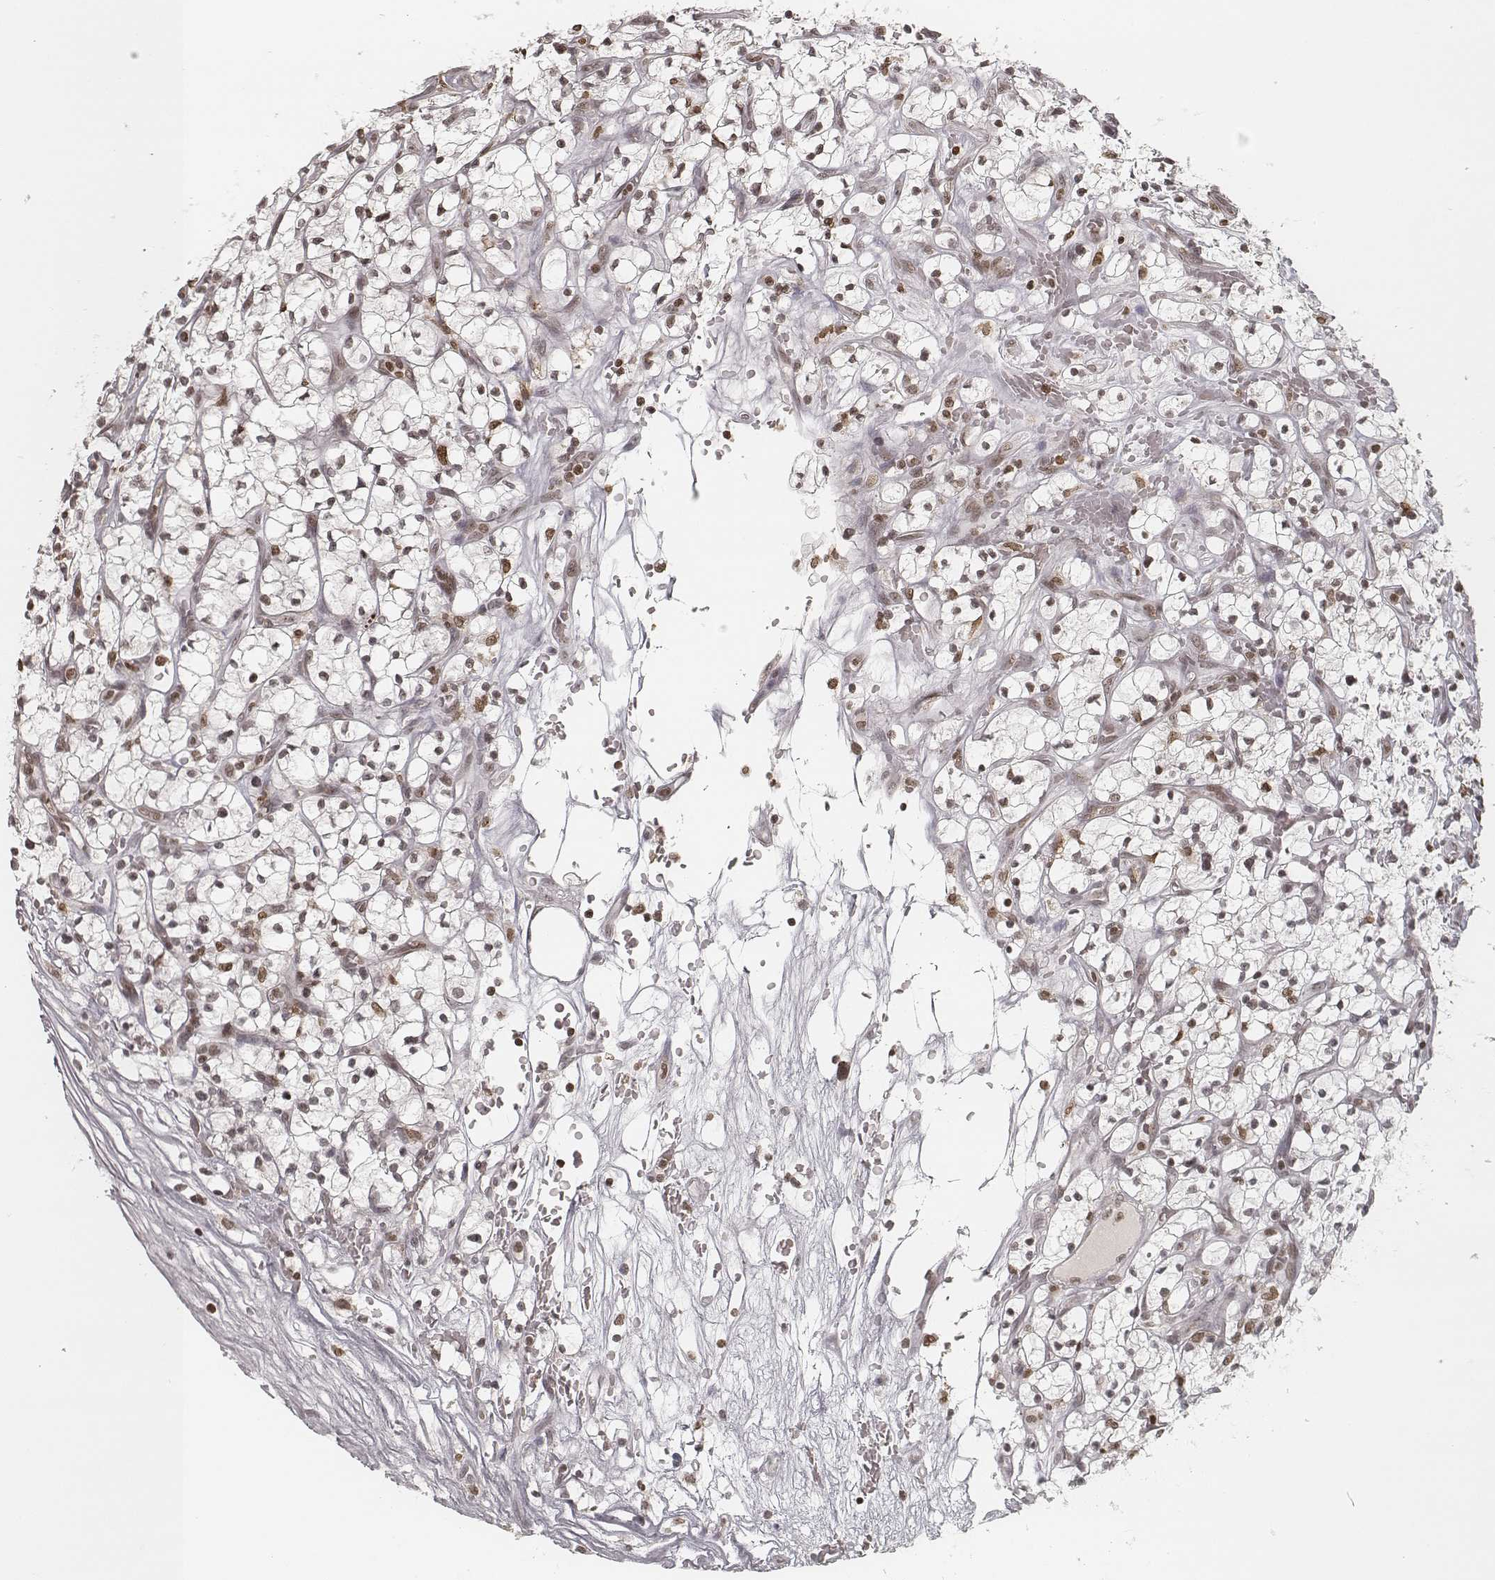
{"staining": {"intensity": "moderate", "quantity": "25%-75%", "location": "nuclear"}, "tissue": "renal cancer", "cell_type": "Tumor cells", "image_type": "cancer", "snomed": [{"axis": "morphology", "description": "Adenocarcinoma, NOS"}, {"axis": "topography", "description": "Kidney"}], "caption": "This is a histology image of IHC staining of renal cancer, which shows moderate staining in the nuclear of tumor cells.", "gene": "HMGA2", "patient": {"sex": "female", "age": 64}}